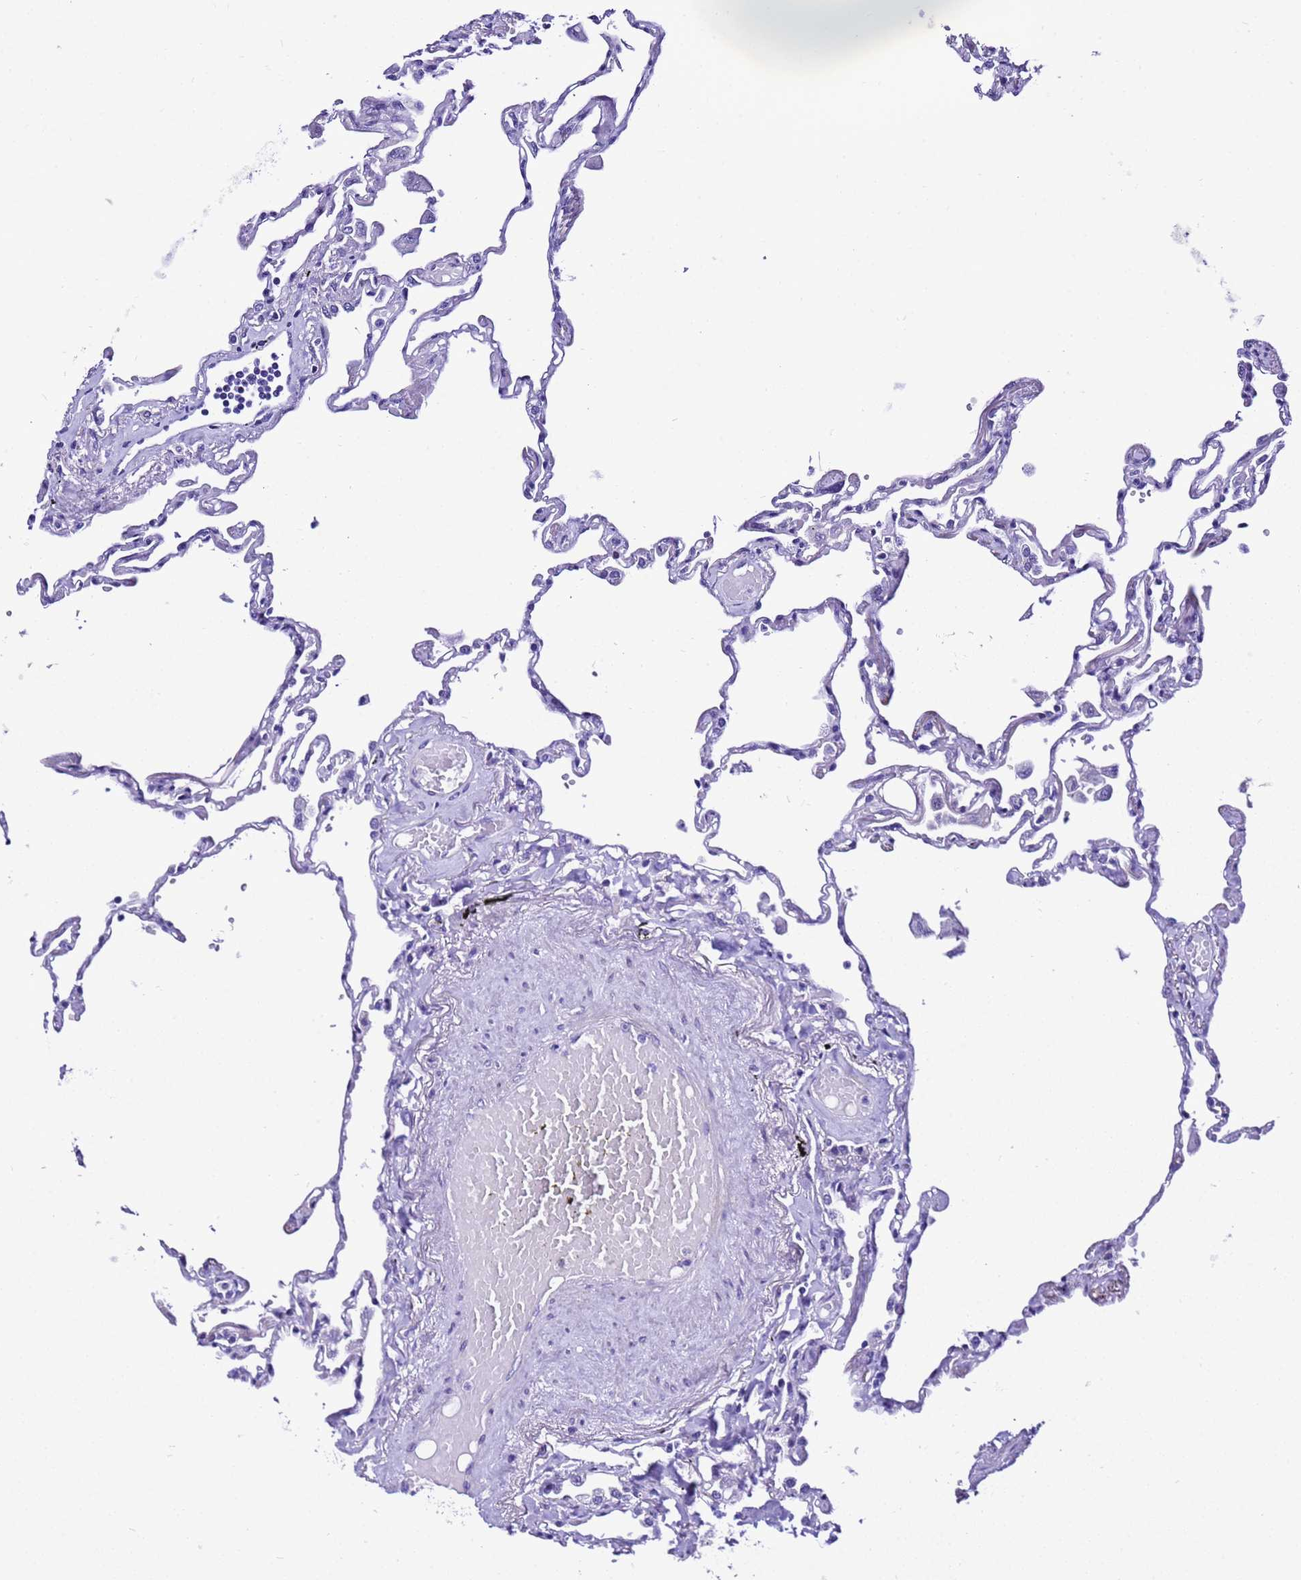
{"staining": {"intensity": "negative", "quantity": "none", "location": "none"}, "tissue": "lung", "cell_type": "Alveolar cells", "image_type": "normal", "snomed": [{"axis": "morphology", "description": "Normal tissue, NOS"}, {"axis": "topography", "description": "Lung"}], "caption": "Protein analysis of benign lung displays no significant staining in alveolar cells.", "gene": "ZNF417", "patient": {"sex": "female", "age": 67}}